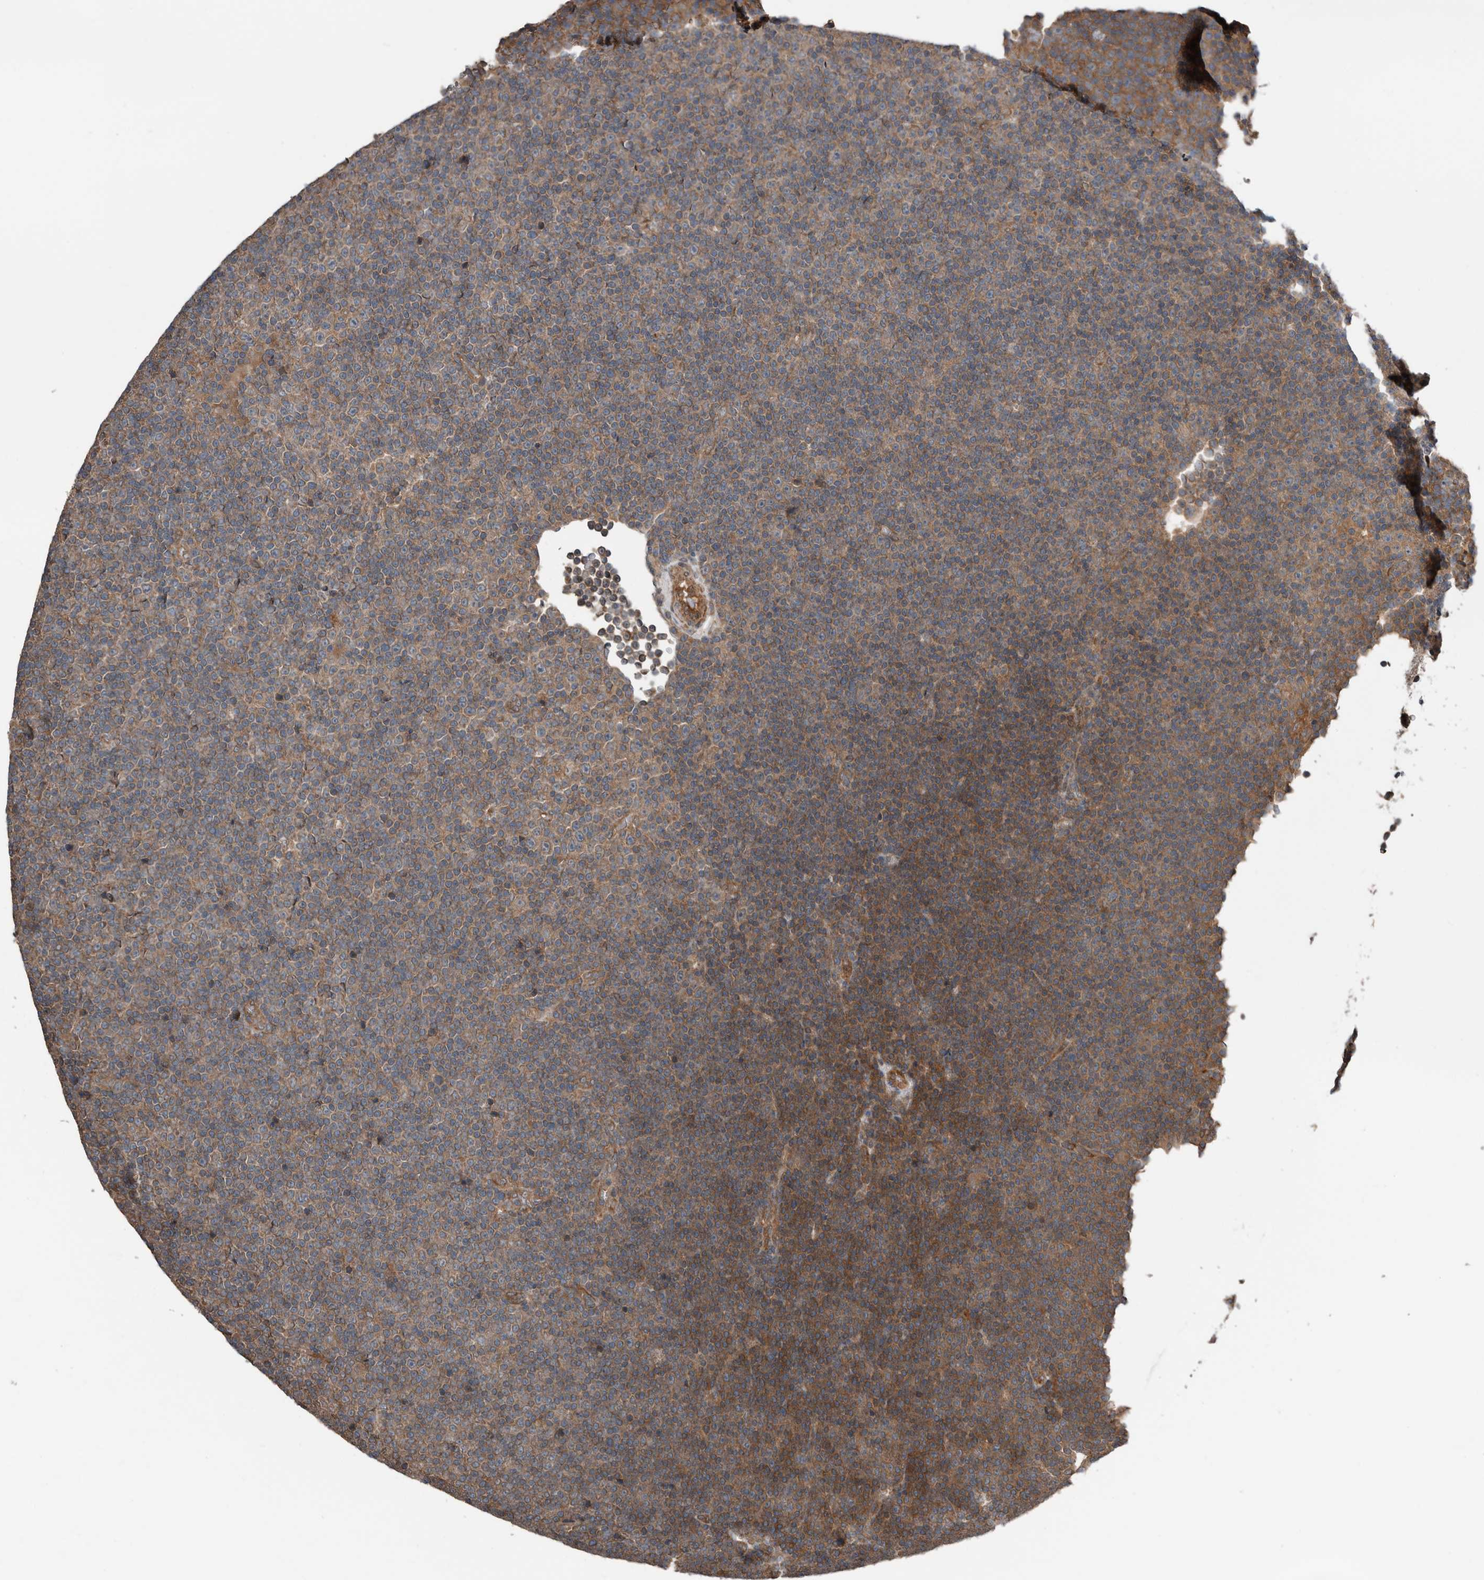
{"staining": {"intensity": "moderate", "quantity": "<25%", "location": "cytoplasmic/membranous"}, "tissue": "lymphoma", "cell_type": "Tumor cells", "image_type": "cancer", "snomed": [{"axis": "morphology", "description": "Malignant lymphoma, non-Hodgkin's type, Low grade"}, {"axis": "topography", "description": "Lymph node"}], "caption": "Immunohistochemistry histopathology image of neoplastic tissue: human lymphoma stained using immunohistochemistry shows low levels of moderate protein expression localized specifically in the cytoplasmic/membranous of tumor cells, appearing as a cytoplasmic/membranous brown color.", "gene": "DNAJB4", "patient": {"sex": "female", "age": 67}}